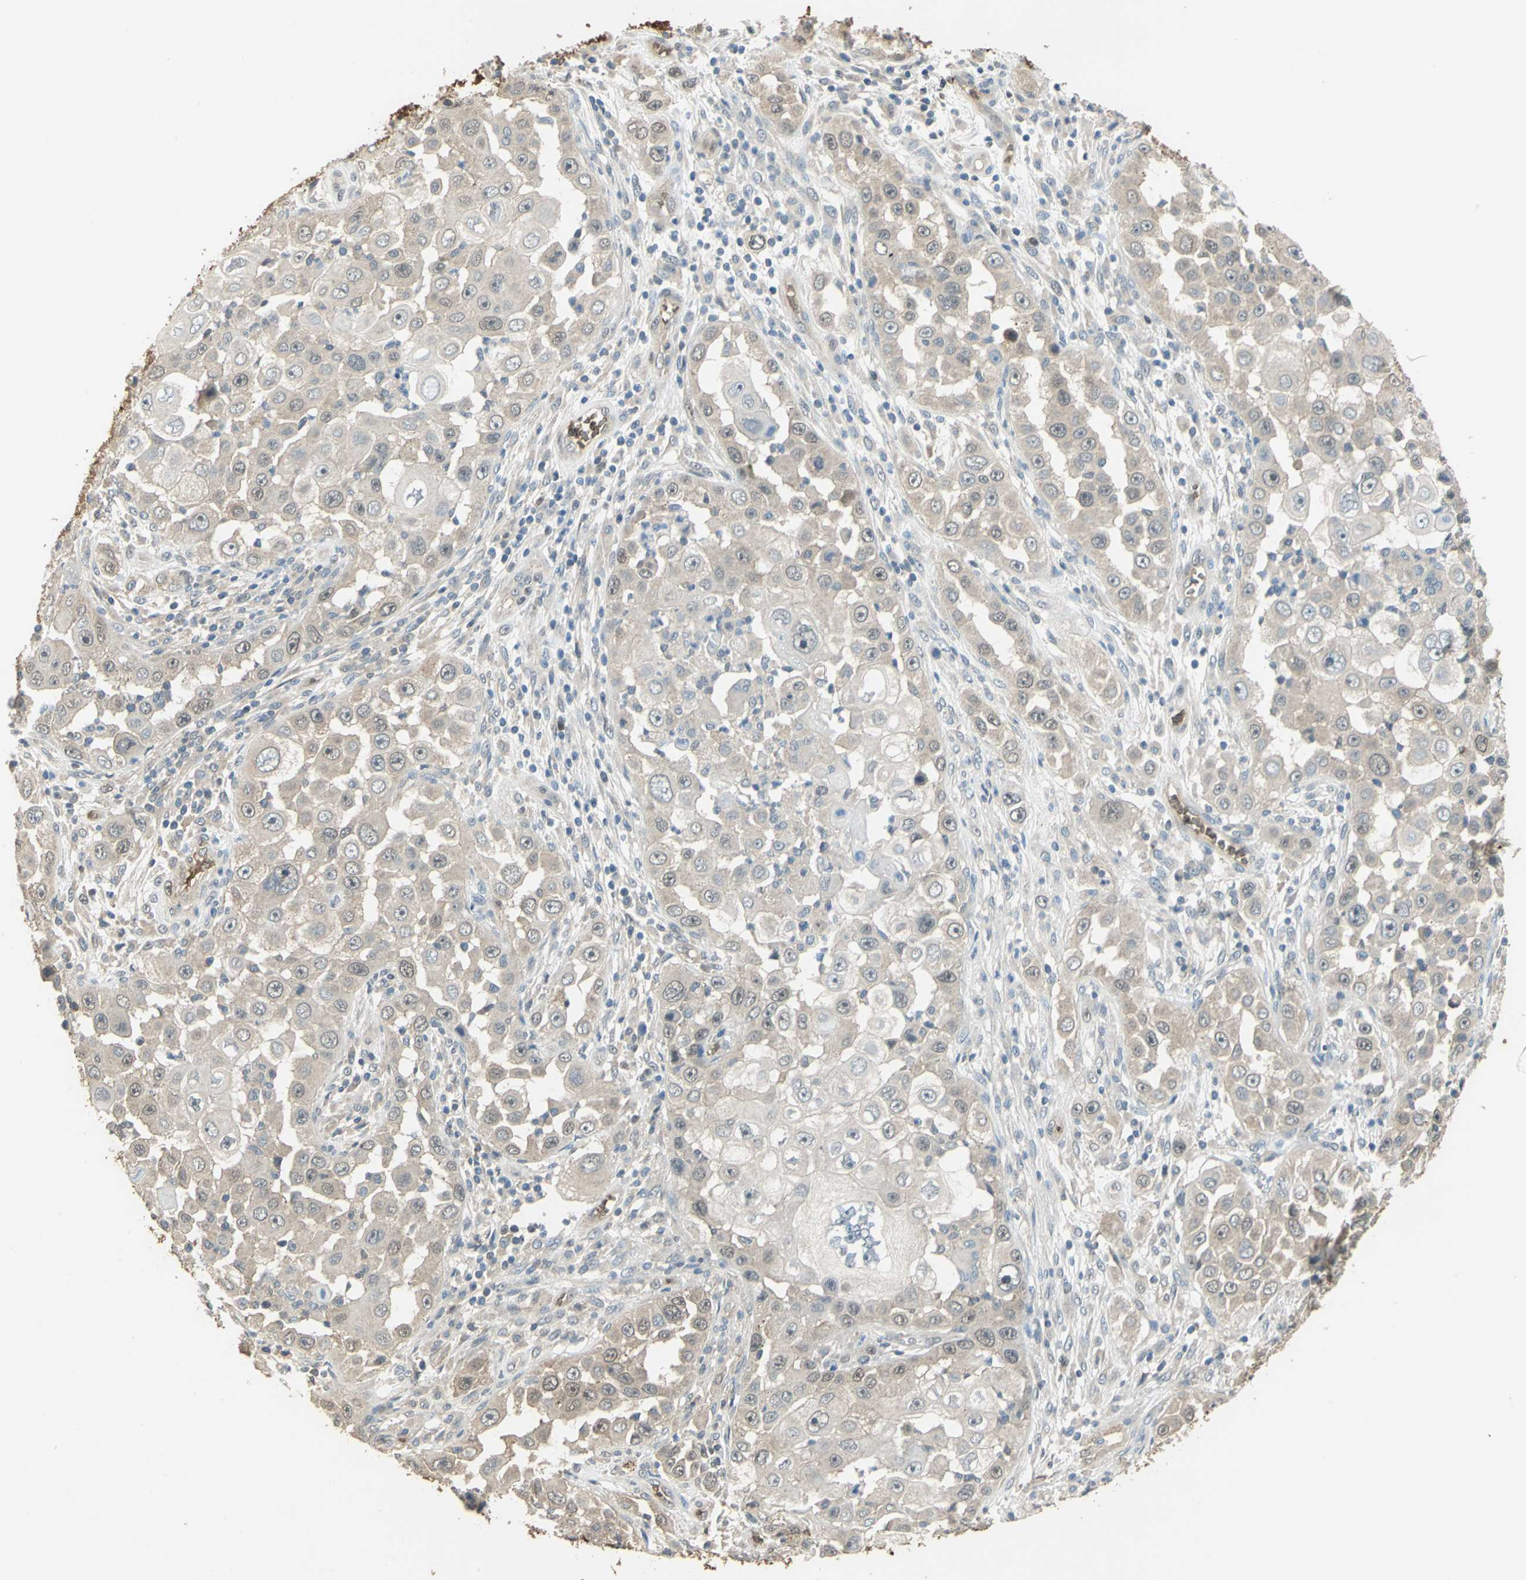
{"staining": {"intensity": "weak", "quantity": ">75%", "location": "cytoplasmic/membranous,nuclear"}, "tissue": "head and neck cancer", "cell_type": "Tumor cells", "image_type": "cancer", "snomed": [{"axis": "morphology", "description": "Carcinoma, NOS"}, {"axis": "topography", "description": "Head-Neck"}], "caption": "Immunohistochemistry staining of head and neck cancer (carcinoma), which reveals low levels of weak cytoplasmic/membranous and nuclear positivity in about >75% of tumor cells indicating weak cytoplasmic/membranous and nuclear protein staining. The staining was performed using DAB (brown) for protein detection and nuclei were counterstained in hematoxylin (blue).", "gene": "DDAH1", "patient": {"sex": "male", "age": 87}}